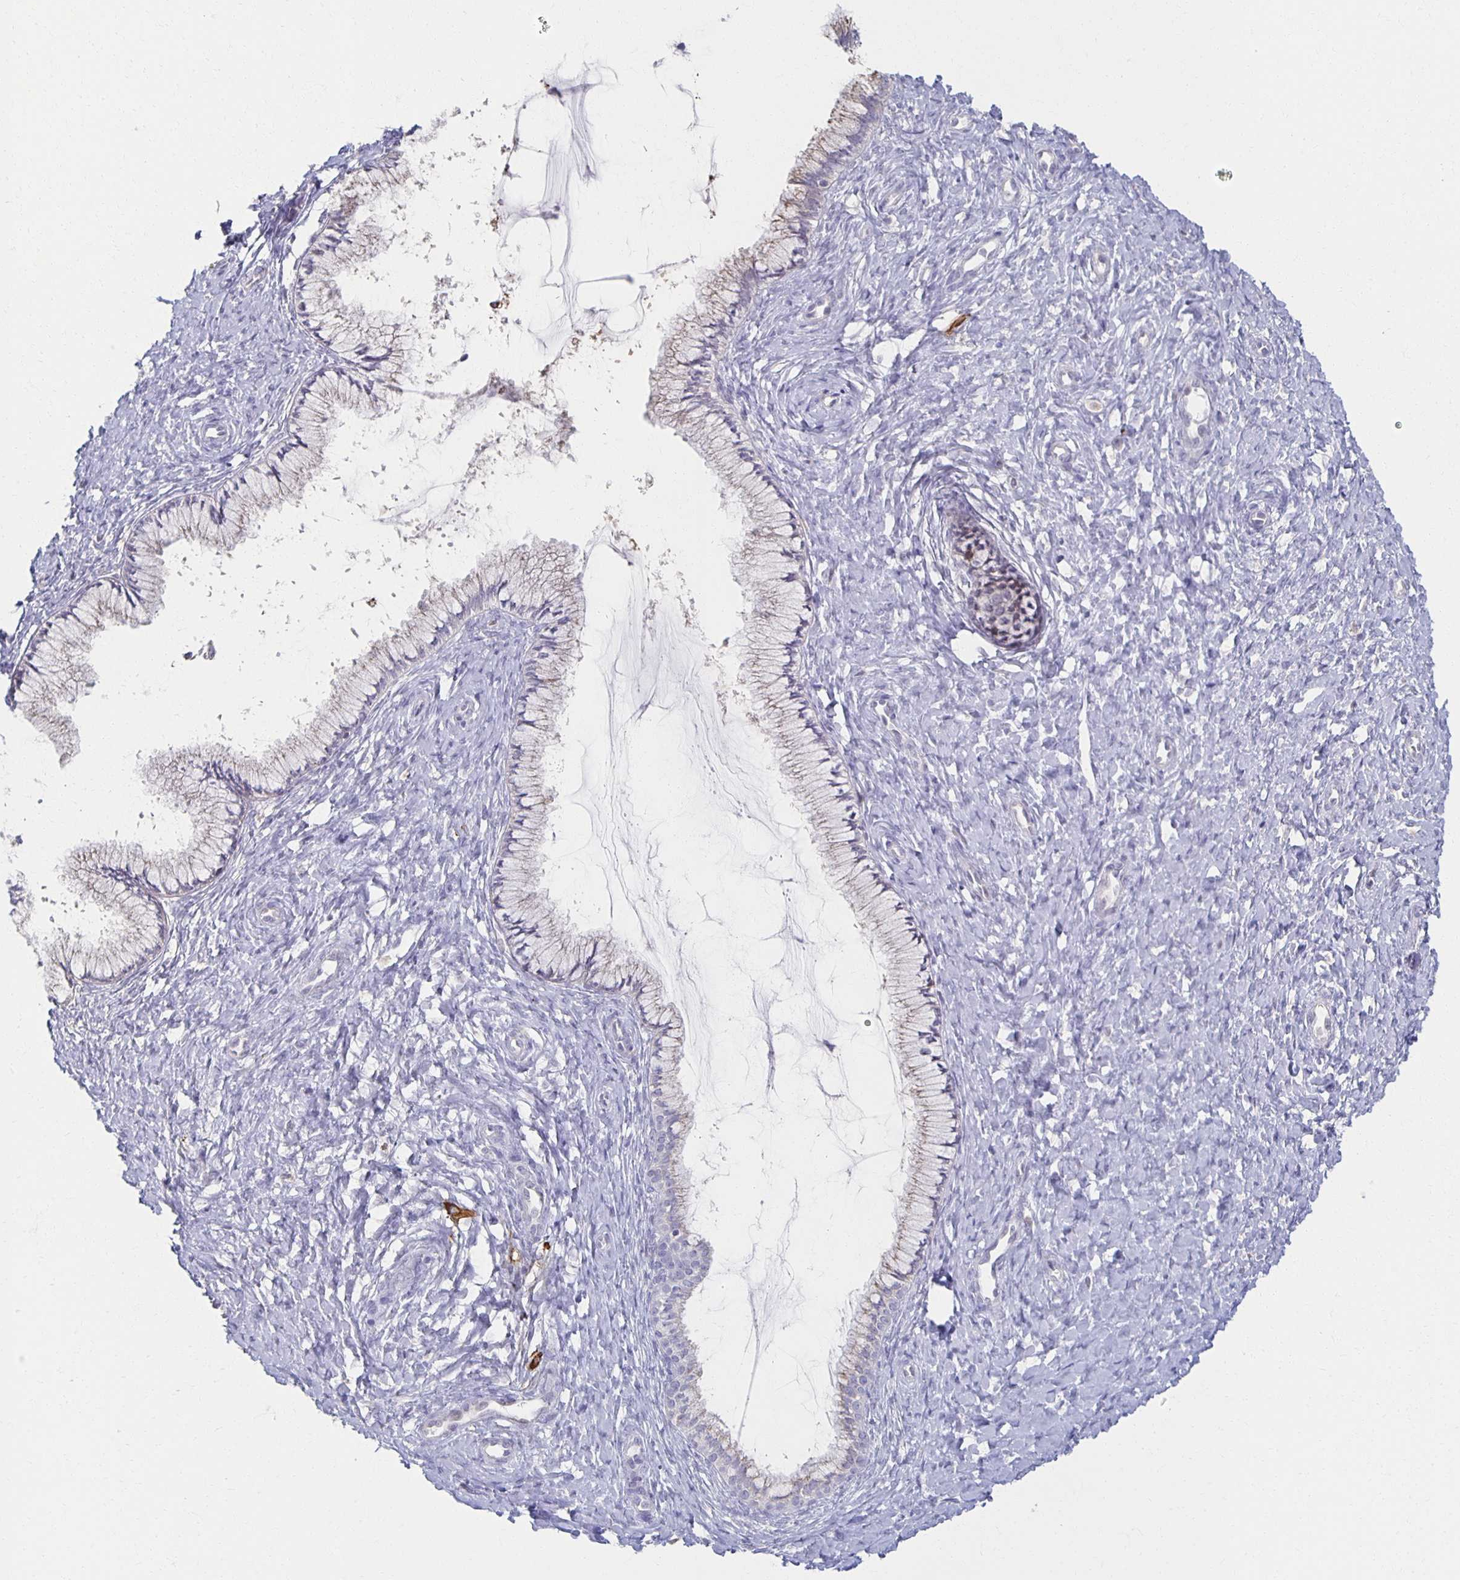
{"staining": {"intensity": "negative", "quantity": "none", "location": "none"}, "tissue": "cervix", "cell_type": "Glandular cells", "image_type": "normal", "snomed": [{"axis": "morphology", "description": "Normal tissue, NOS"}, {"axis": "topography", "description": "Cervix"}], "caption": "Protein analysis of unremarkable cervix demonstrates no significant expression in glandular cells.", "gene": "ZNF692", "patient": {"sex": "female", "age": 37}}